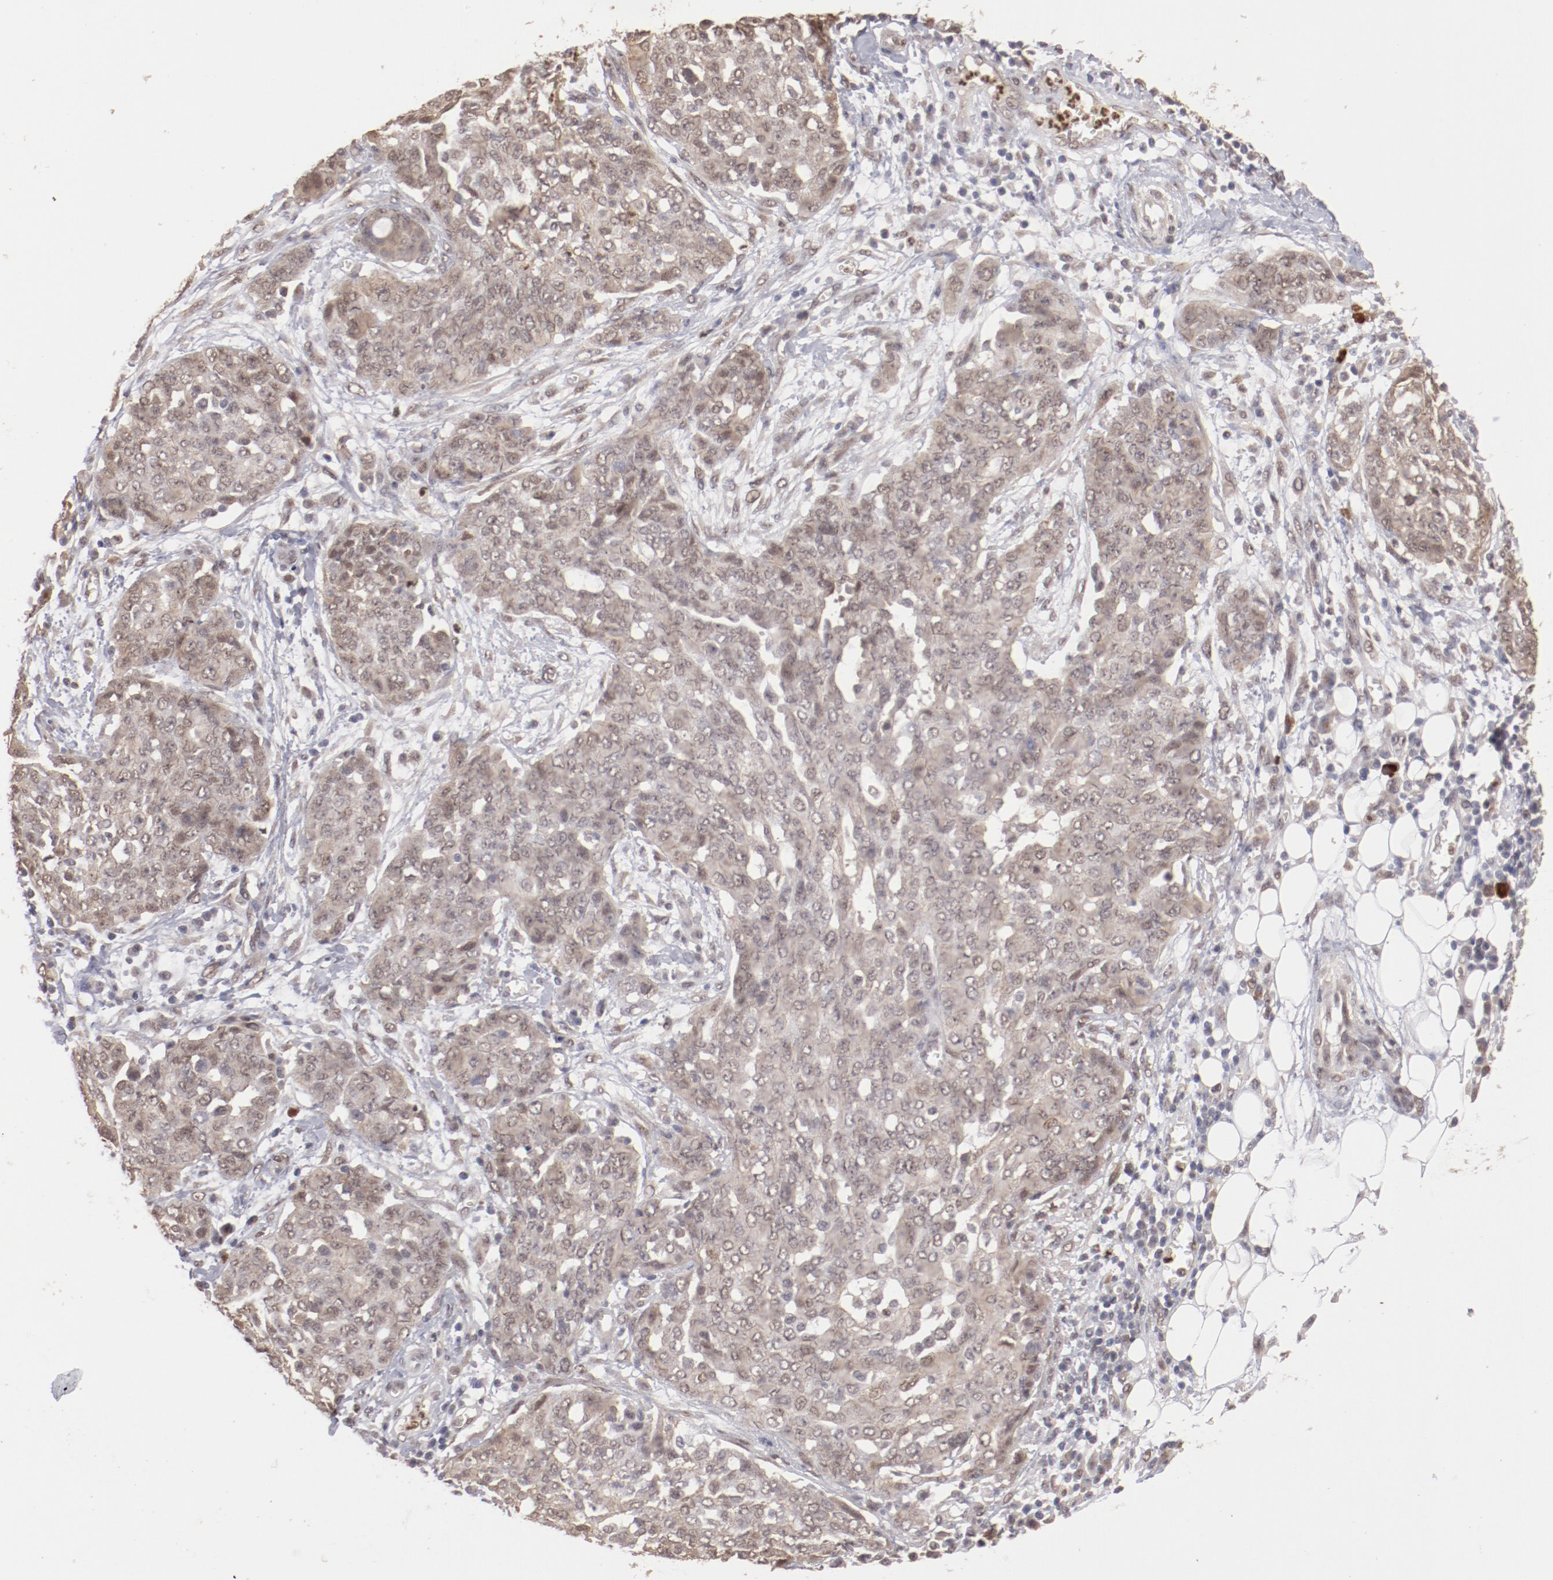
{"staining": {"intensity": "weak", "quantity": ">75%", "location": "cytoplasmic/membranous"}, "tissue": "ovarian cancer", "cell_type": "Tumor cells", "image_type": "cancer", "snomed": [{"axis": "morphology", "description": "Cystadenocarcinoma, serous, NOS"}, {"axis": "topography", "description": "Soft tissue"}, {"axis": "topography", "description": "Ovary"}], "caption": "Immunohistochemistry (IHC) staining of ovarian cancer, which displays low levels of weak cytoplasmic/membranous expression in approximately >75% of tumor cells indicating weak cytoplasmic/membranous protein positivity. The staining was performed using DAB (3,3'-diaminobenzidine) (brown) for protein detection and nuclei were counterstained in hematoxylin (blue).", "gene": "NFE2", "patient": {"sex": "female", "age": 57}}